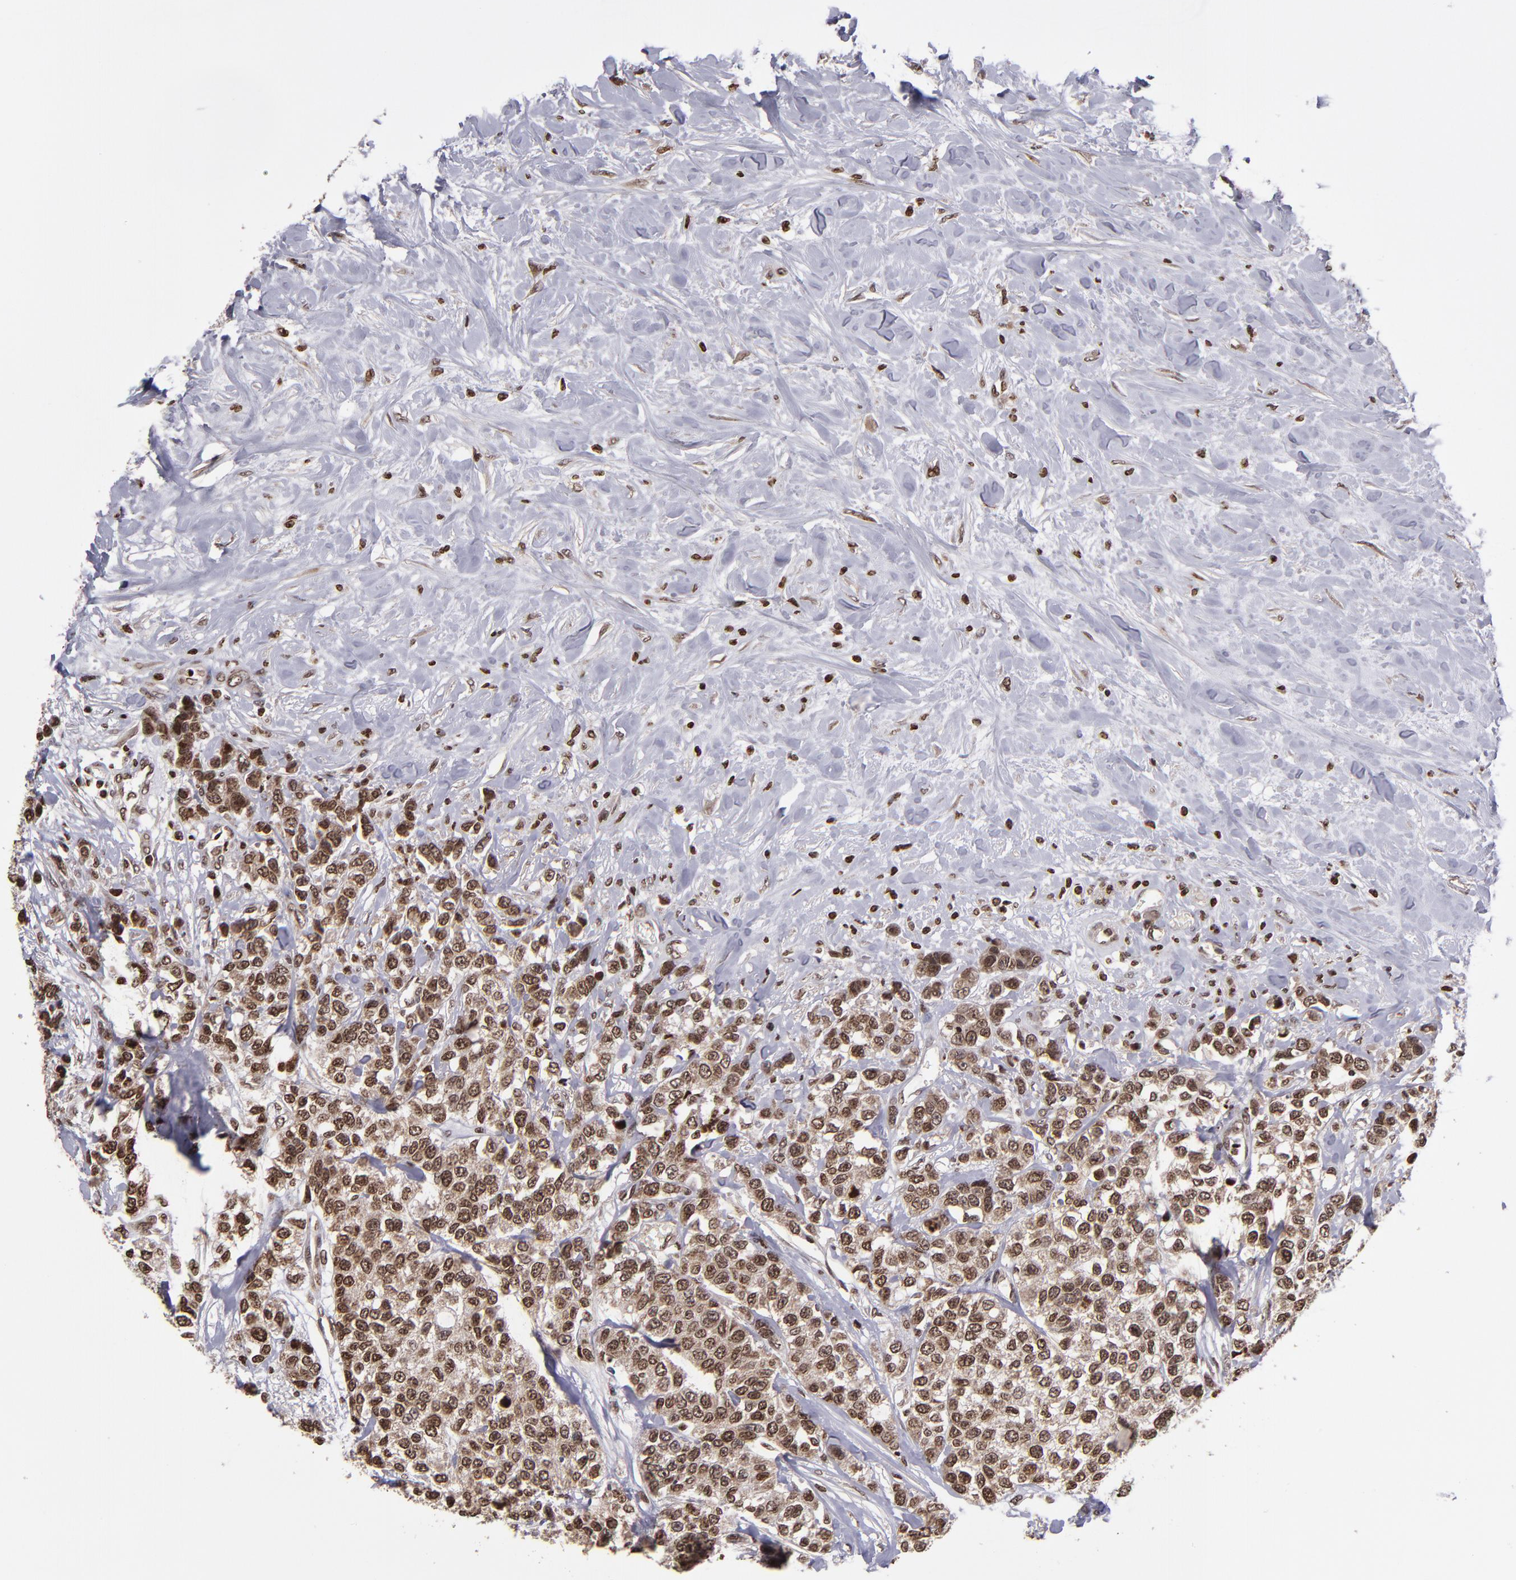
{"staining": {"intensity": "moderate", "quantity": ">75%", "location": "cytoplasmic/membranous,nuclear"}, "tissue": "breast cancer", "cell_type": "Tumor cells", "image_type": "cancer", "snomed": [{"axis": "morphology", "description": "Duct carcinoma"}, {"axis": "topography", "description": "Breast"}], "caption": "This image displays breast cancer stained with immunohistochemistry (IHC) to label a protein in brown. The cytoplasmic/membranous and nuclear of tumor cells show moderate positivity for the protein. Nuclei are counter-stained blue.", "gene": "CSDC2", "patient": {"sex": "female", "age": 51}}